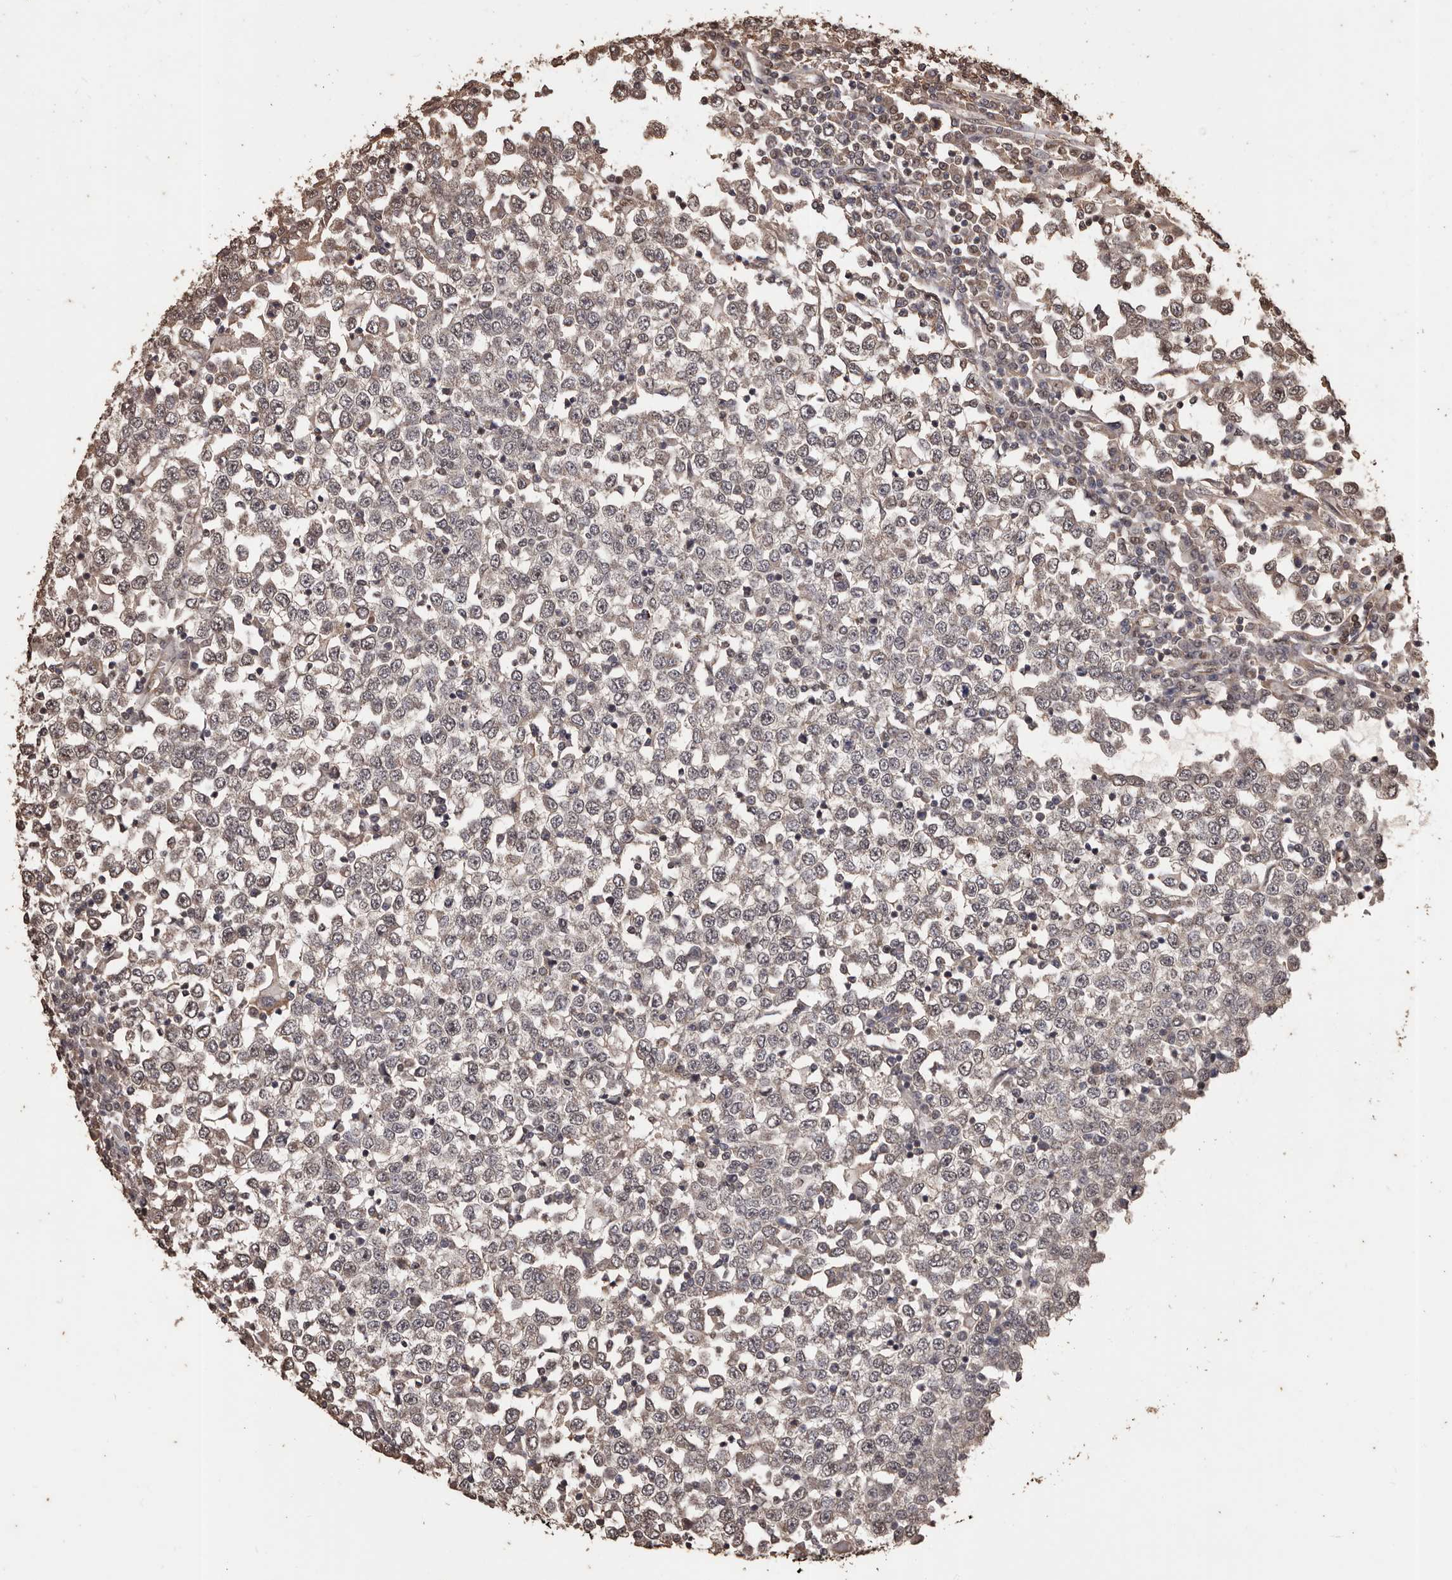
{"staining": {"intensity": "weak", "quantity": "<25%", "location": "cytoplasmic/membranous,nuclear"}, "tissue": "testis cancer", "cell_type": "Tumor cells", "image_type": "cancer", "snomed": [{"axis": "morphology", "description": "Seminoma, NOS"}, {"axis": "topography", "description": "Testis"}], "caption": "Image shows no protein staining in tumor cells of seminoma (testis) tissue. (Brightfield microscopy of DAB (3,3'-diaminobenzidine) IHC at high magnification).", "gene": "NAV1", "patient": {"sex": "male", "age": 65}}